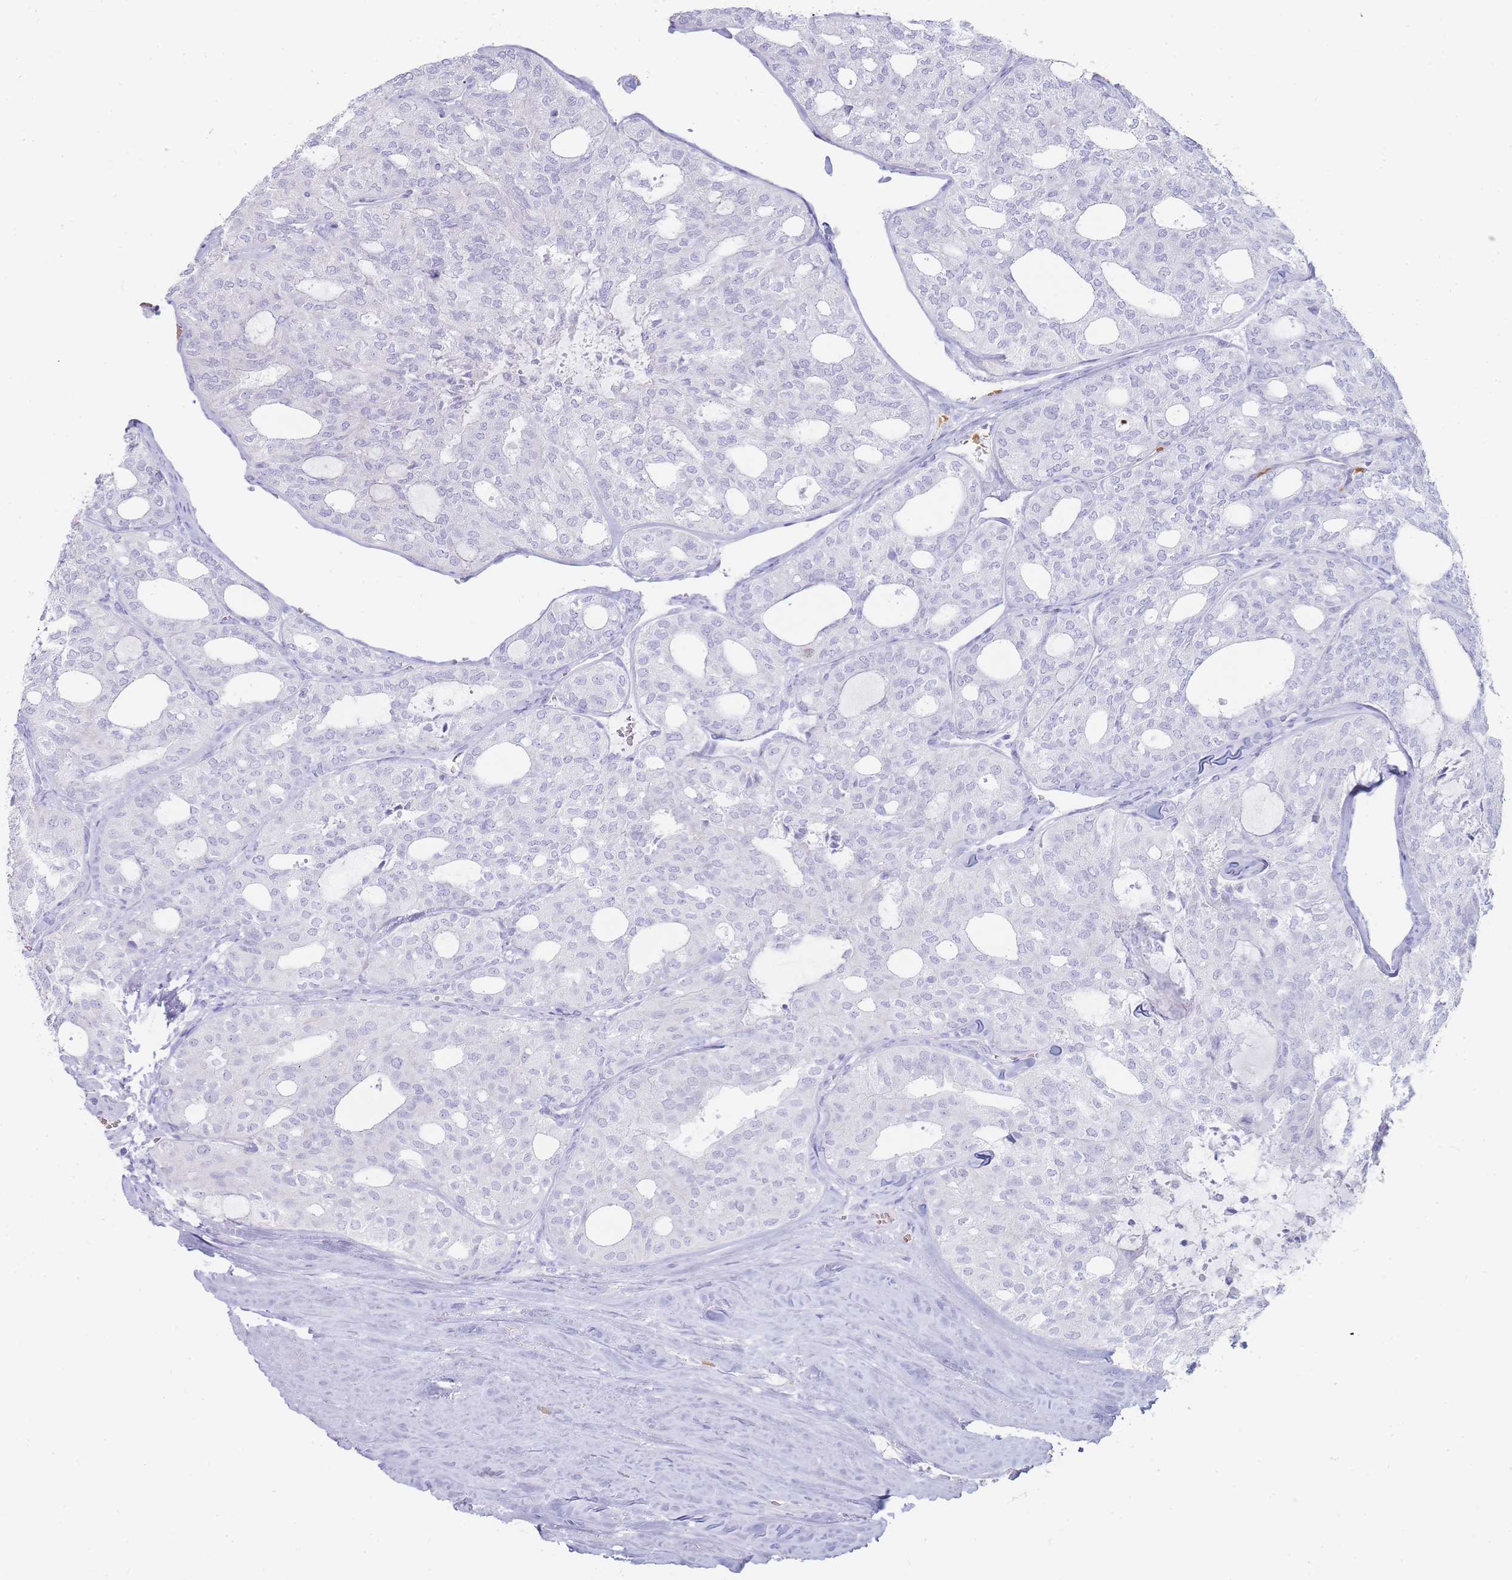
{"staining": {"intensity": "negative", "quantity": "none", "location": "none"}, "tissue": "thyroid cancer", "cell_type": "Tumor cells", "image_type": "cancer", "snomed": [{"axis": "morphology", "description": "Follicular adenoma carcinoma, NOS"}, {"axis": "topography", "description": "Thyroid gland"}], "caption": "IHC image of thyroid cancer stained for a protein (brown), which reveals no expression in tumor cells.", "gene": "HBG2", "patient": {"sex": "male", "age": 75}}